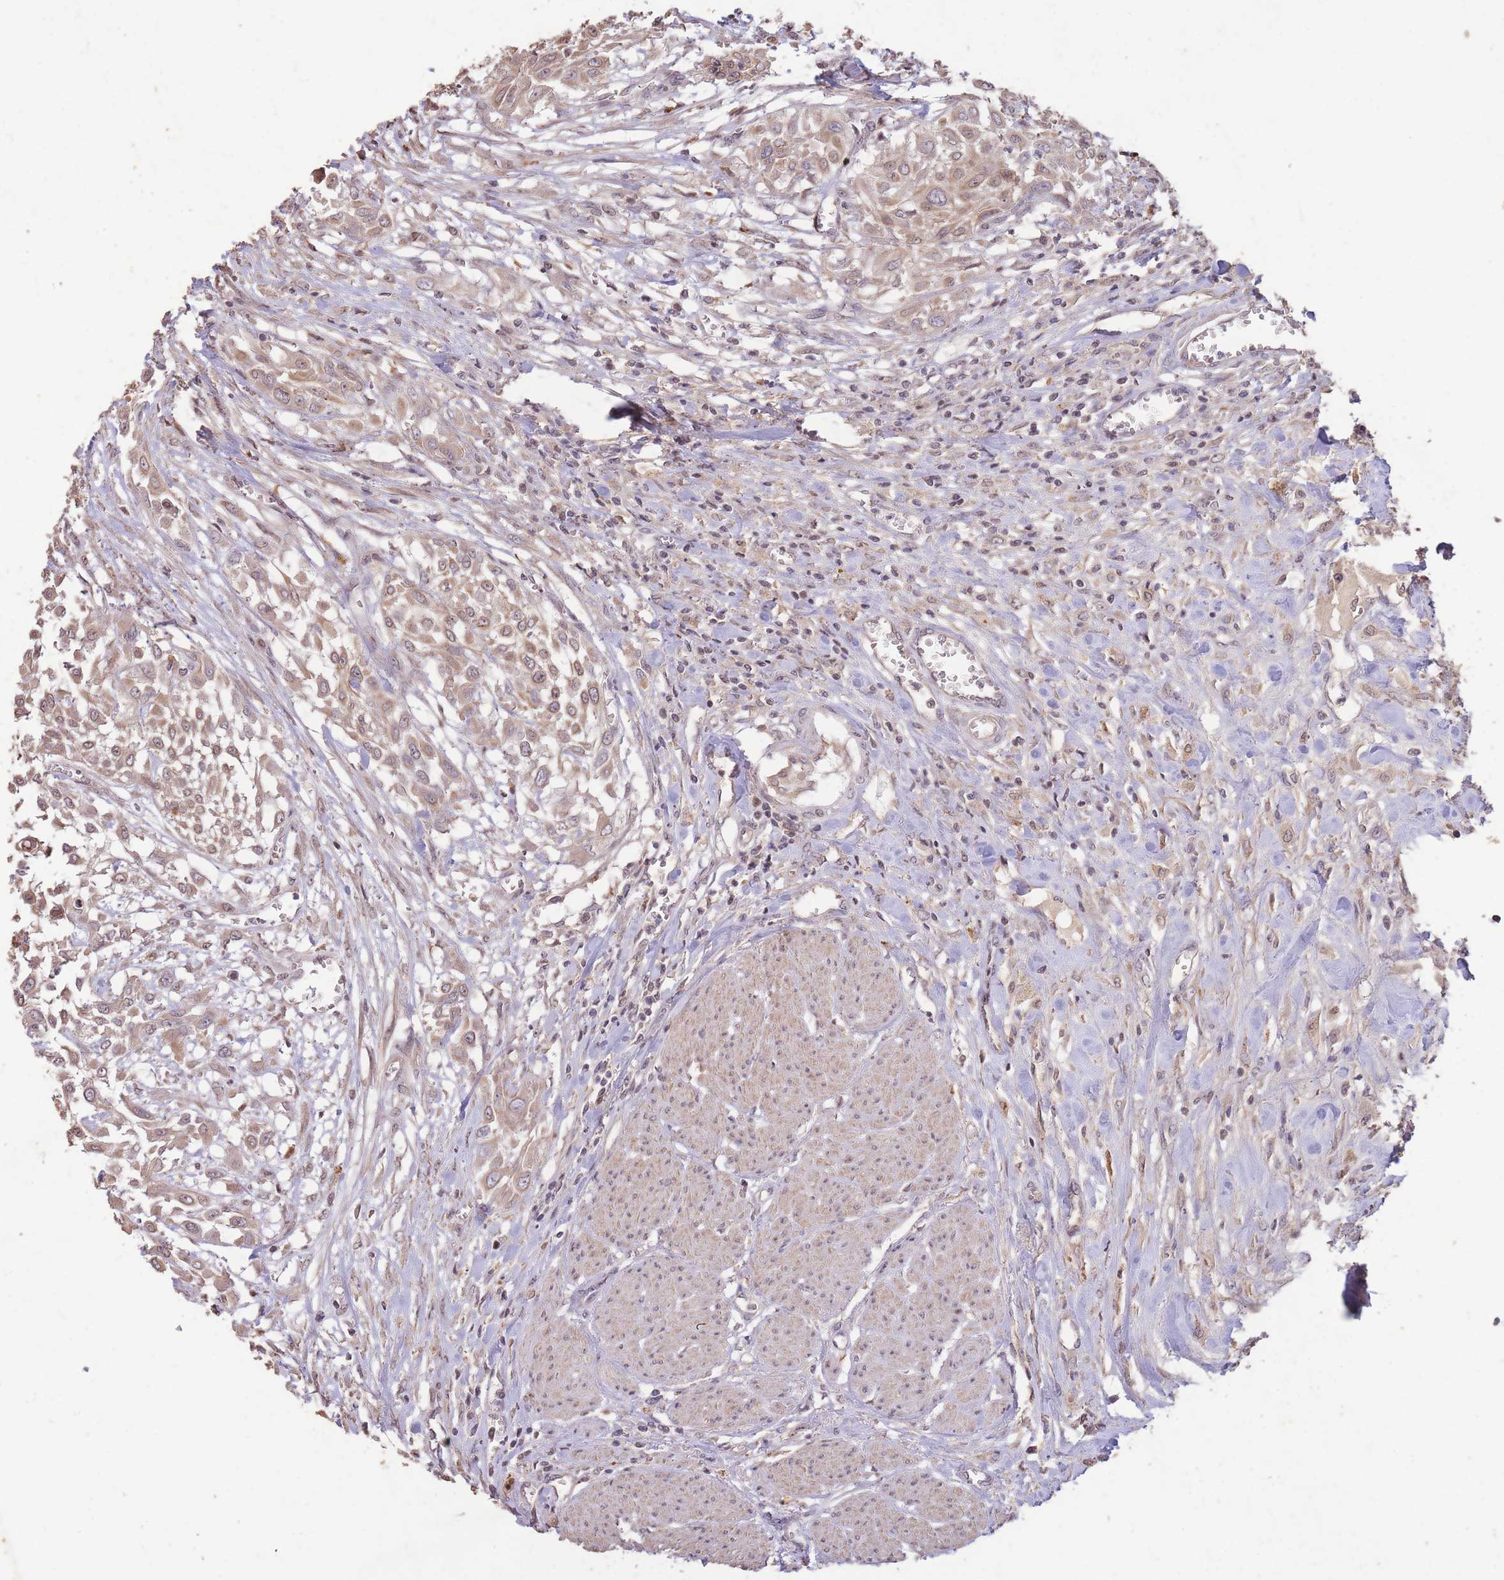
{"staining": {"intensity": "weak", "quantity": ">75%", "location": "cytoplasmic/membranous"}, "tissue": "urothelial cancer", "cell_type": "Tumor cells", "image_type": "cancer", "snomed": [{"axis": "morphology", "description": "Urothelial carcinoma, High grade"}, {"axis": "topography", "description": "Urinary bladder"}], "caption": "The immunohistochemical stain labels weak cytoplasmic/membranous positivity in tumor cells of urothelial carcinoma (high-grade) tissue.", "gene": "RGS14", "patient": {"sex": "male", "age": 57}}